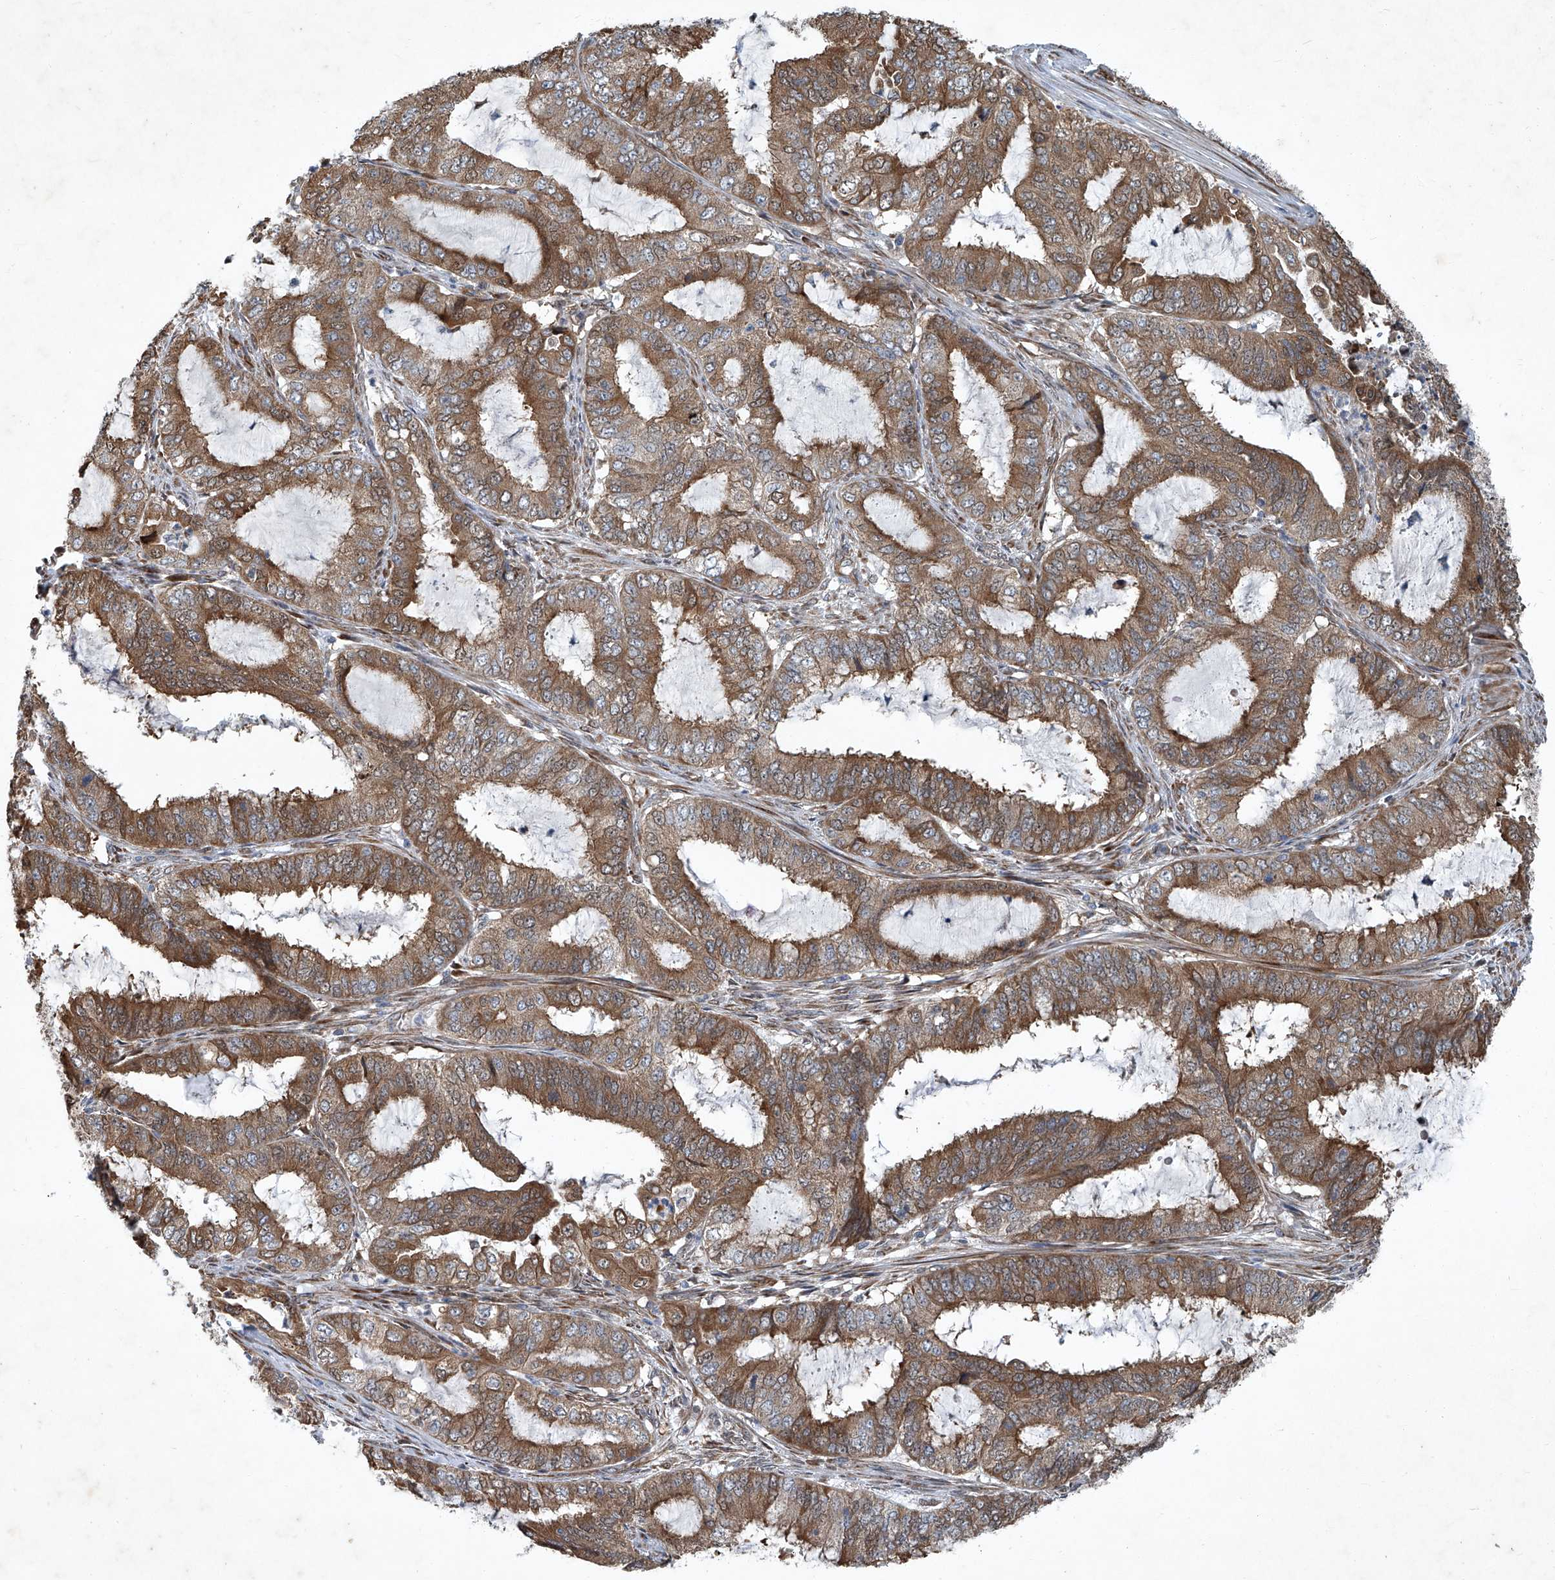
{"staining": {"intensity": "moderate", "quantity": ">75%", "location": "cytoplasmic/membranous"}, "tissue": "endometrial cancer", "cell_type": "Tumor cells", "image_type": "cancer", "snomed": [{"axis": "morphology", "description": "Adenocarcinoma, NOS"}, {"axis": "topography", "description": "Endometrium"}], "caption": "Protein analysis of endometrial adenocarcinoma tissue exhibits moderate cytoplasmic/membranous expression in about >75% of tumor cells.", "gene": "GPR132", "patient": {"sex": "female", "age": 51}}